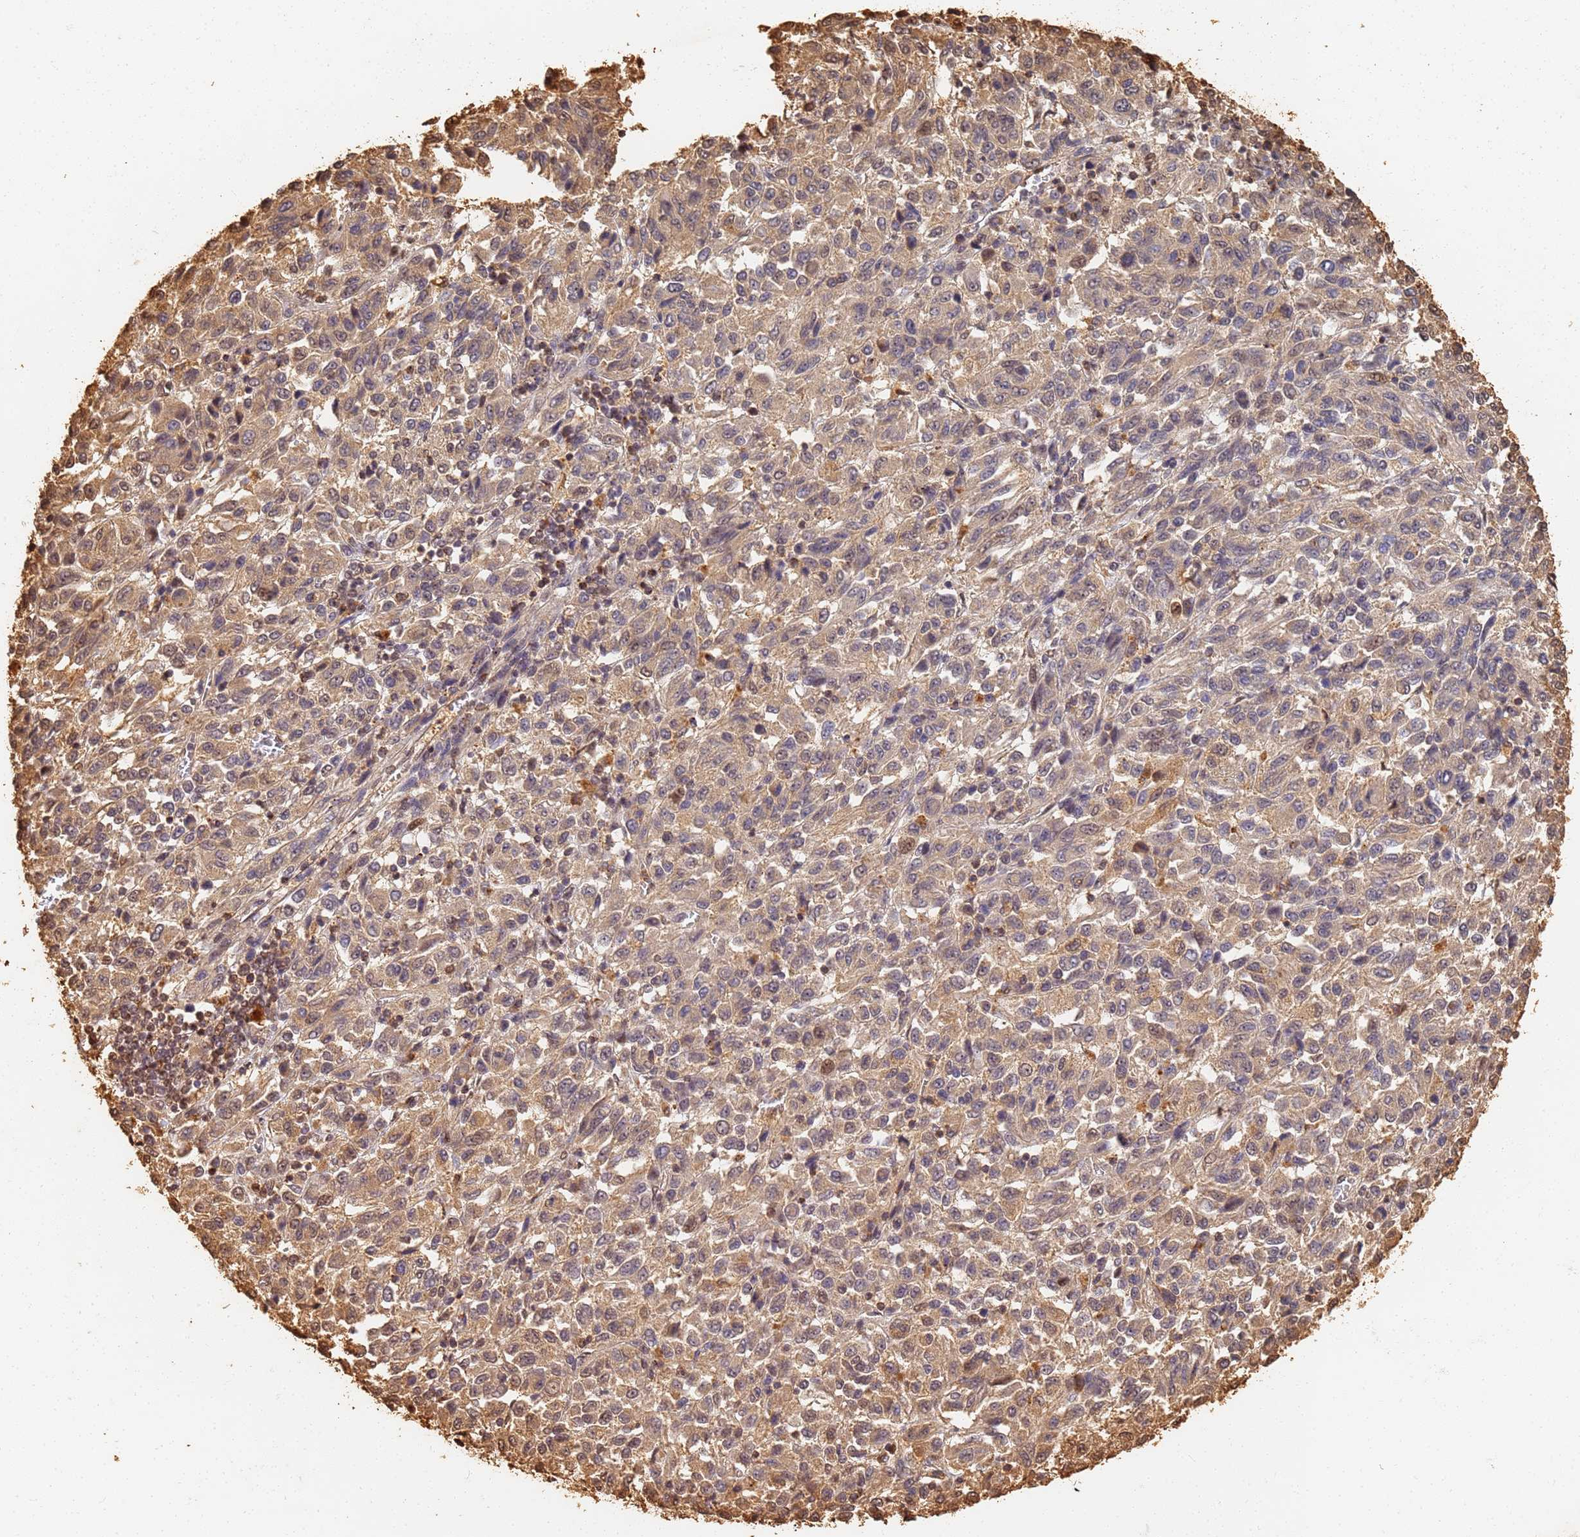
{"staining": {"intensity": "moderate", "quantity": "25%-75%", "location": "cytoplasmic/membranous,nuclear"}, "tissue": "melanoma", "cell_type": "Tumor cells", "image_type": "cancer", "snomed": [{"axis": "morphology", "description": "Malignant melanoma, Metastatic site"}, {"axis": "topography", "description": "Lung"}], "caption": "Human malignant melanoma (metastatic site) stained with a protein marker reveals moderate staining in tumor cells.", "gene": "JAK2", "patient": {"sex": "male", "age": 64}}